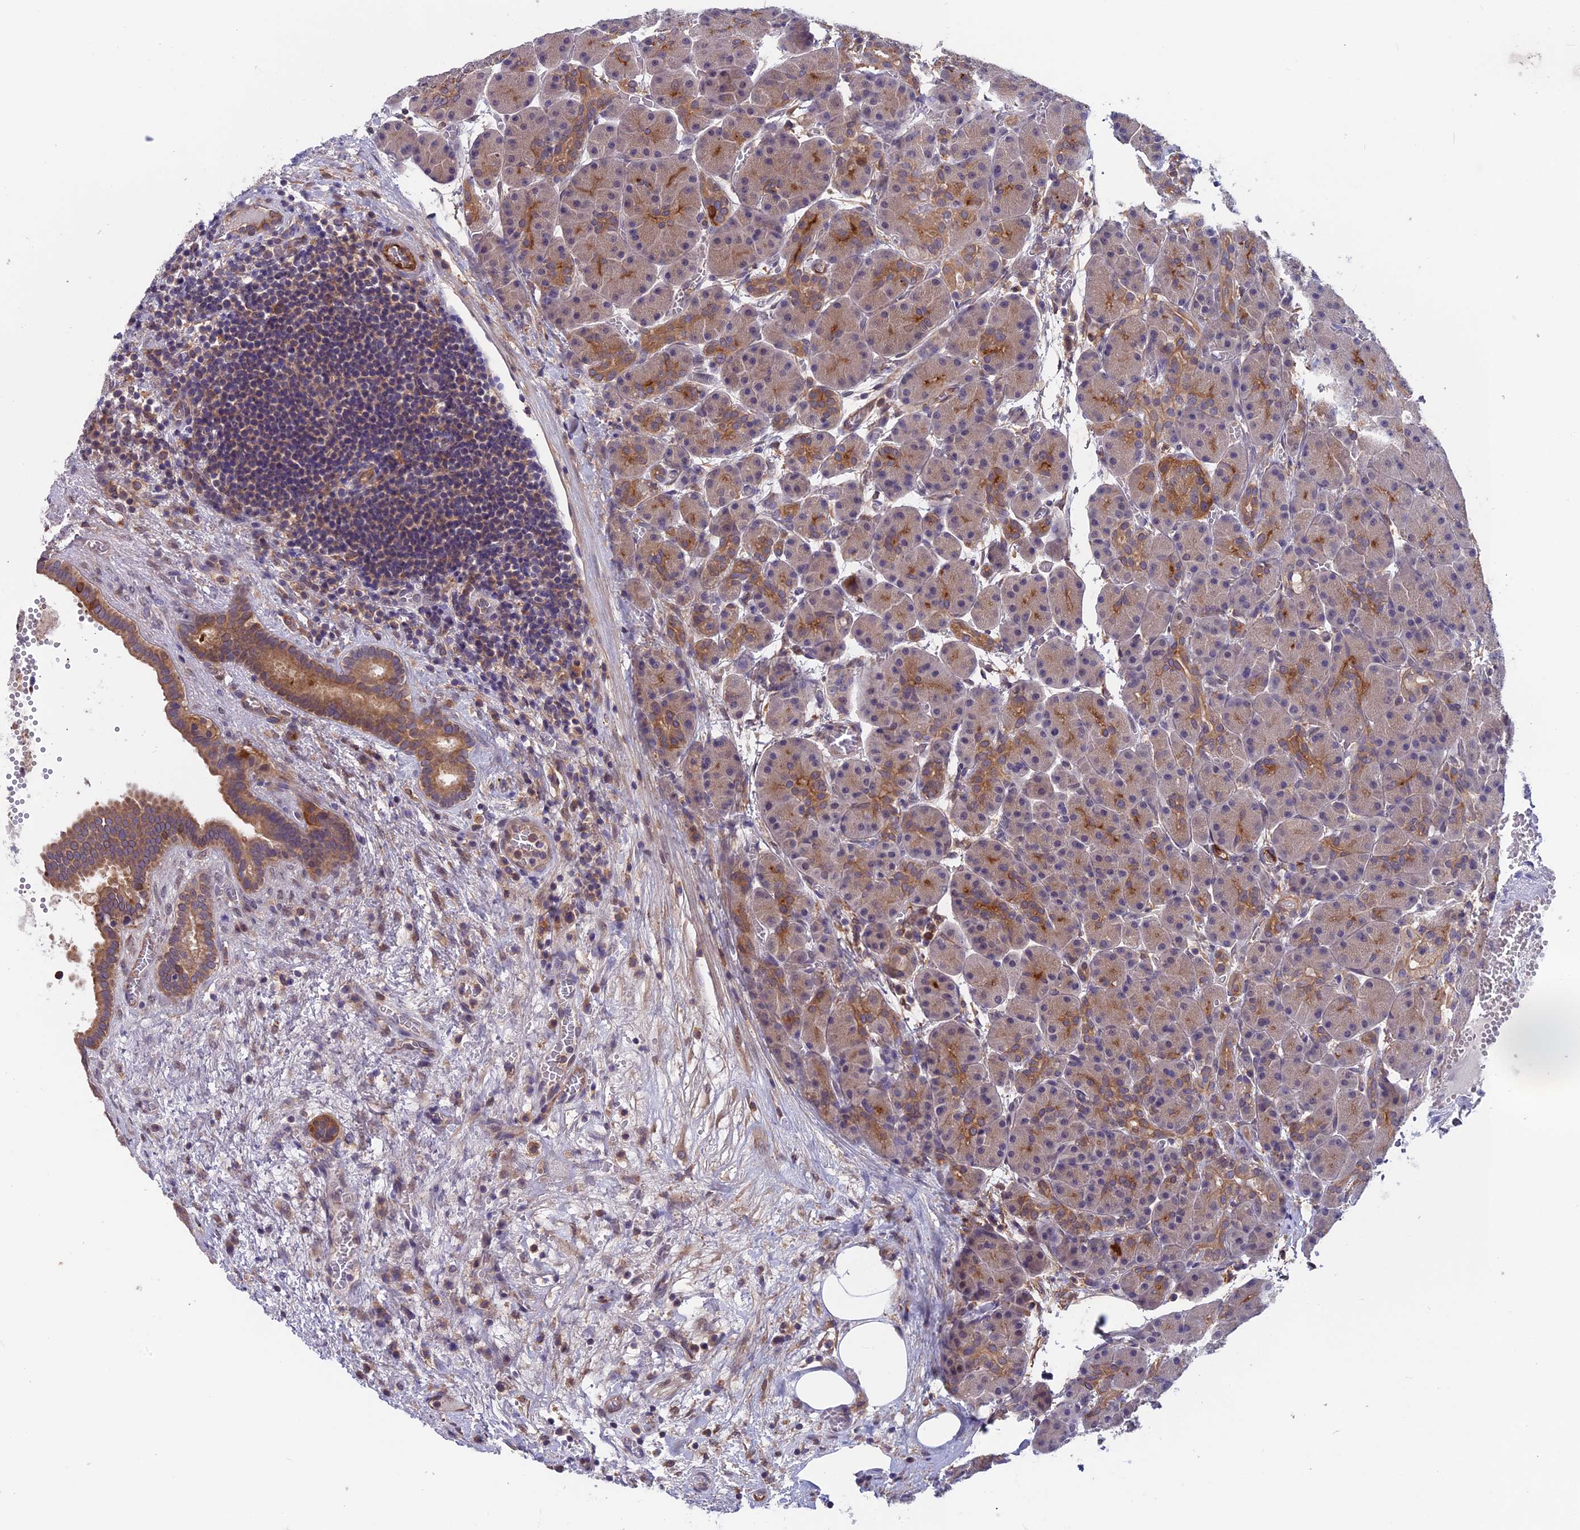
{"staining": {"intensity": "strong", "quantity": "<25%", "location": "cytoplasmic/membranous"}, "tissue": "pancreas", "cell_type": "Exocrine glandular cells", "image_type": "normal", "snomed": [{"axis": "morphology", "description": "Normal tissue, NOS"}, {"axis": "topography", "description": "Pancreas"}], "caption": "Immunohistochemical staining of unremarkable human pancreas displays <25% levels of strong cytoplasmic/membranous protein staining in about <25% of exocrine glandular cells. (brown staining indicates protein expression, while blue staining denotes nuclei).", "gene": "MAST2", "patient": {"sex": "male", "age": 63}}